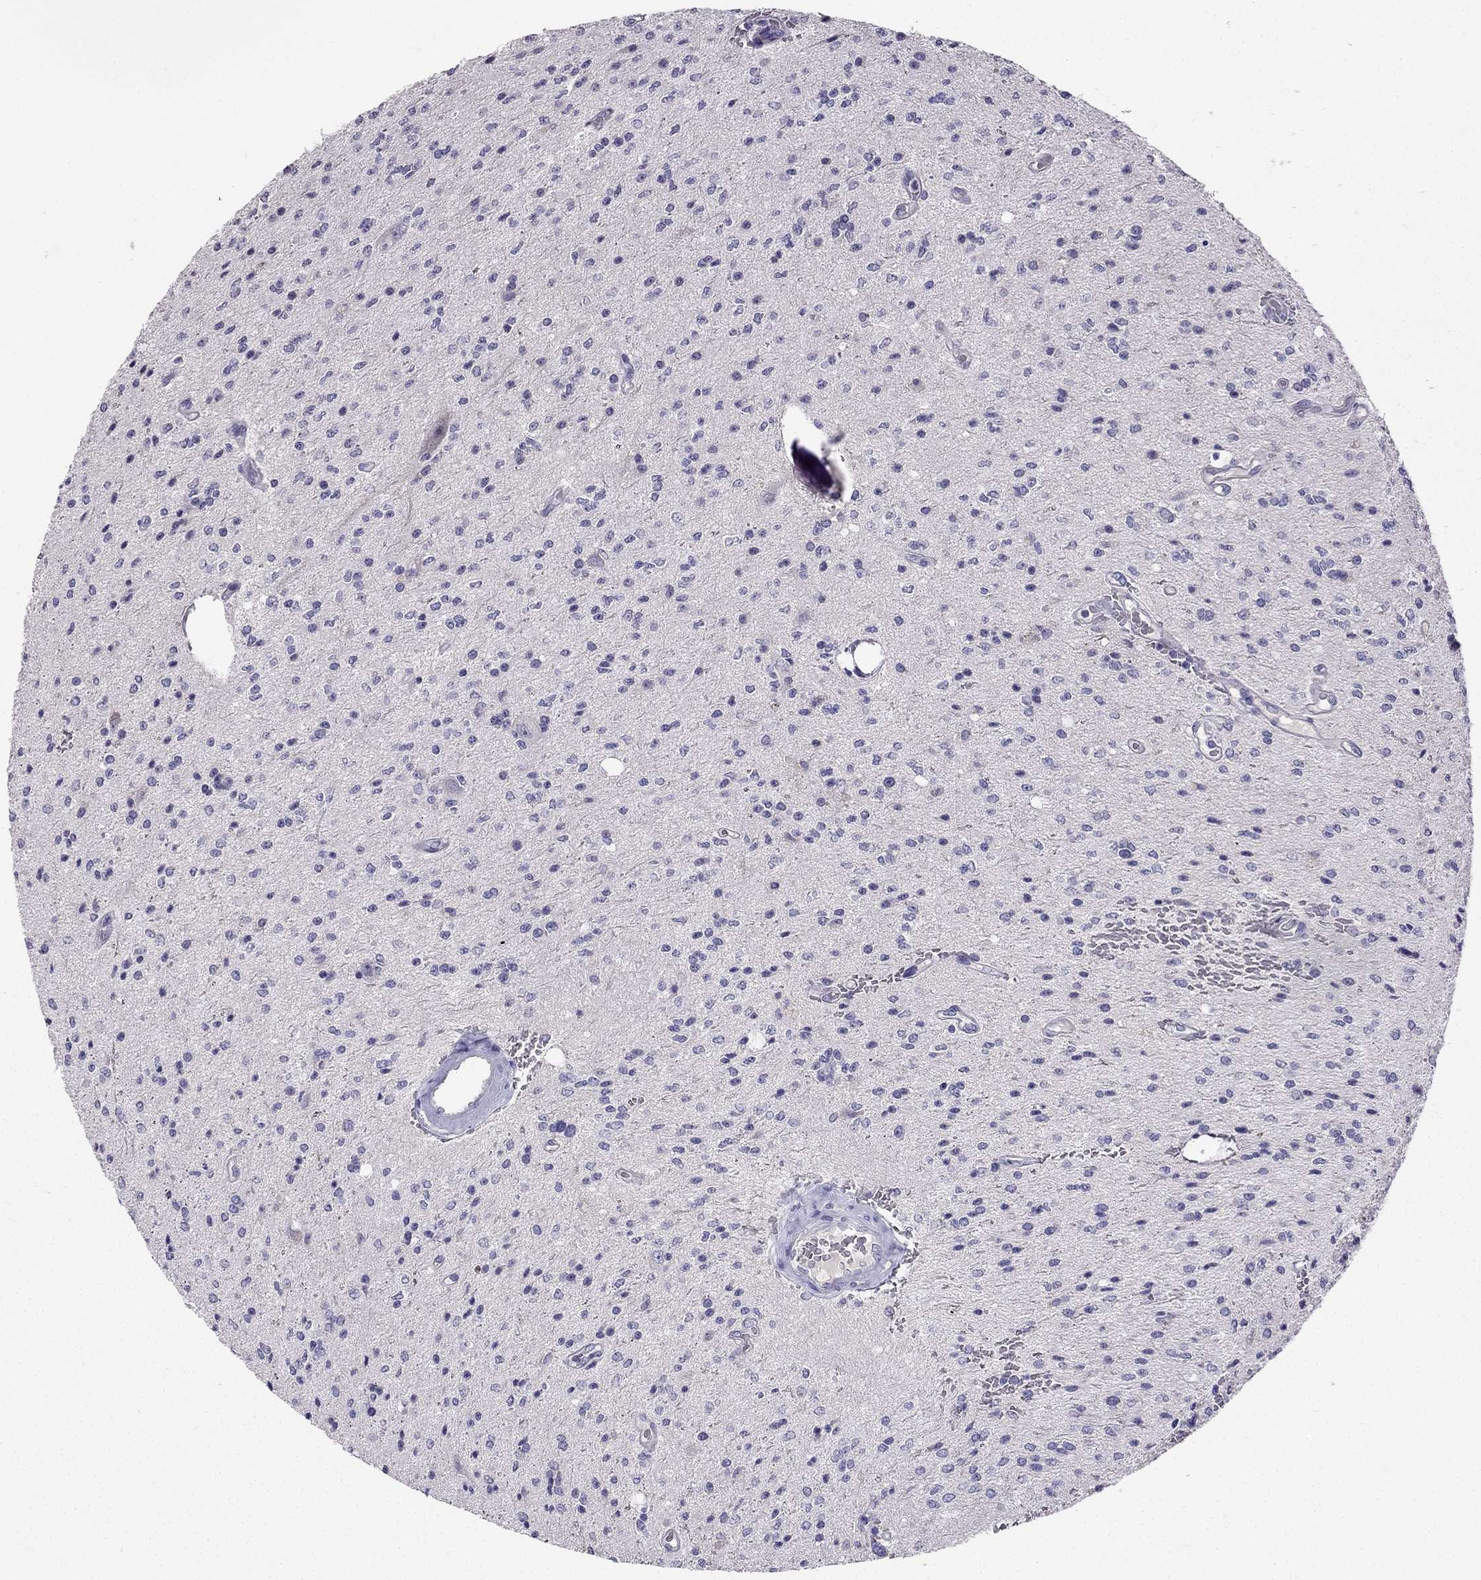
{"staining": {"intensity": "negative", "quantity": "none", "location": "none"}, "tissue": "glioma", "cell_type": "Tumor cells", "image_type": "cancer", "snomed": [{"axis": "morphology", "description": "Glioma, malignant, Low grade"}, {"axis": "topography", "description": "Brain"}], "caption": "Immunohistochemistry of human malignant low-grade glioma displays no staining in tumor cells.", "gene": "UHRF1", "patient": {"sex": "male", "age": 67}}